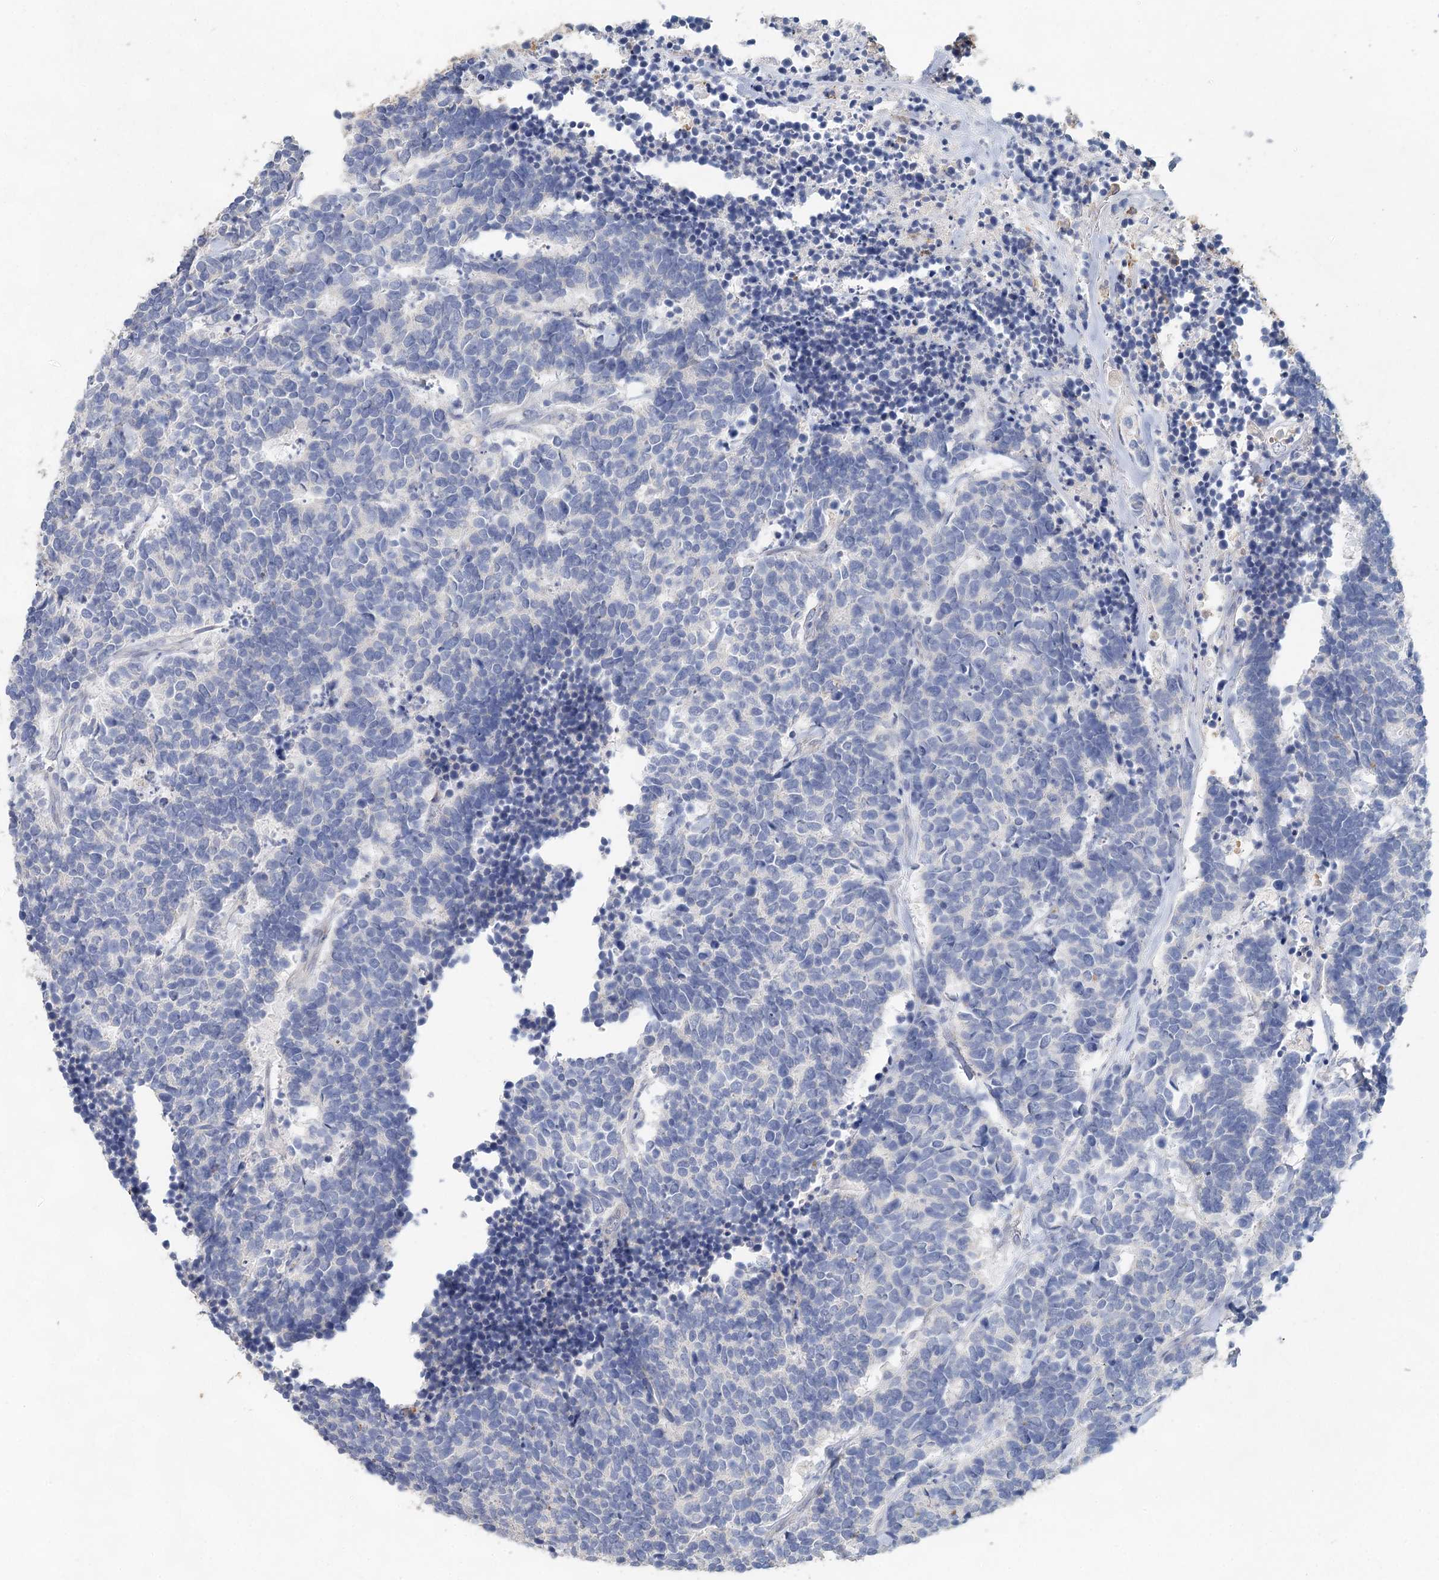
{"staining": {"intensity": "negative", "quantity": "none", "location": "none"}, "tissue": "carcinoid", "cell_type": "Tumor cells", "image_type": "cancer", "snomed": [{"axis": "morphology", "description": "Carcinoma, NOS"}, {"axis": "morphology", "description": "Carcinoid, malignant, NOS"}, {"axis": "topography", "description": "Urinary bladder"}], "caption": "There is no significant staining in tumor cells of carcinoma.", "gene": "MYL6B", "patient": {"sex": "male", "age": 57}}